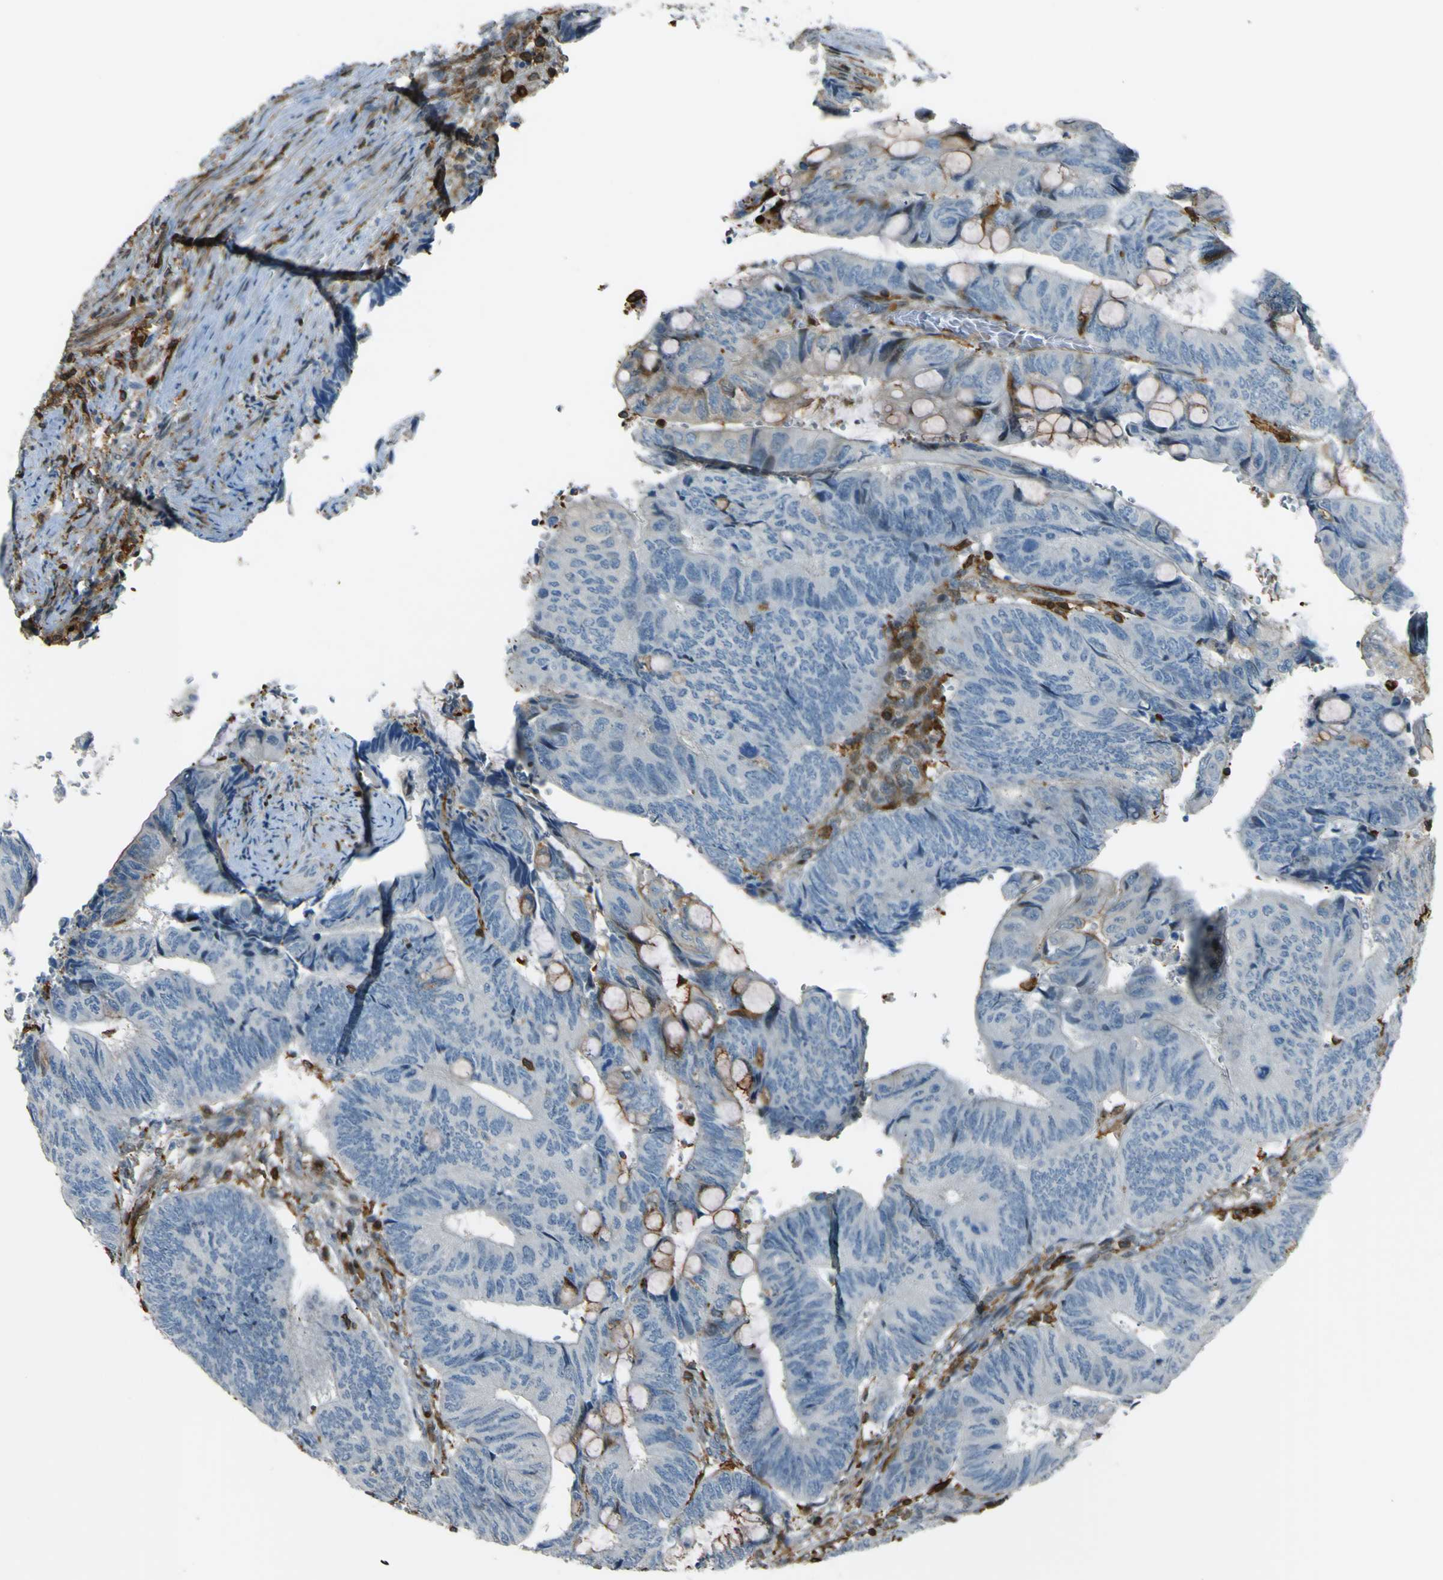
{"staining": {"intensity": "negative", "quantity": "none", "location": "none"}, "tissue": "colorectal cancer", "cell_type": "Tumor cells", "image_type": "cancer", "snomed": [{"axis": "morphology", "description": "Normal tissue, NOS"}, {"axis": "morphology", "description": "Adenocarcinoma, NOS"}, {"axis": "topography", "description": "Rectum"}, {"axis": "topography", "description": "Peripheral nerve tissue"}], "caption": "Colorectal cancer was stained to show a protein in brown. There is no significant positivity in tumor cells. (DAB (3,3'-diaminobenzidine) IHC with hematoxylin counter stain).", "gene": "PCDHB5", "patient": {"sex": "male", "age": 92}}